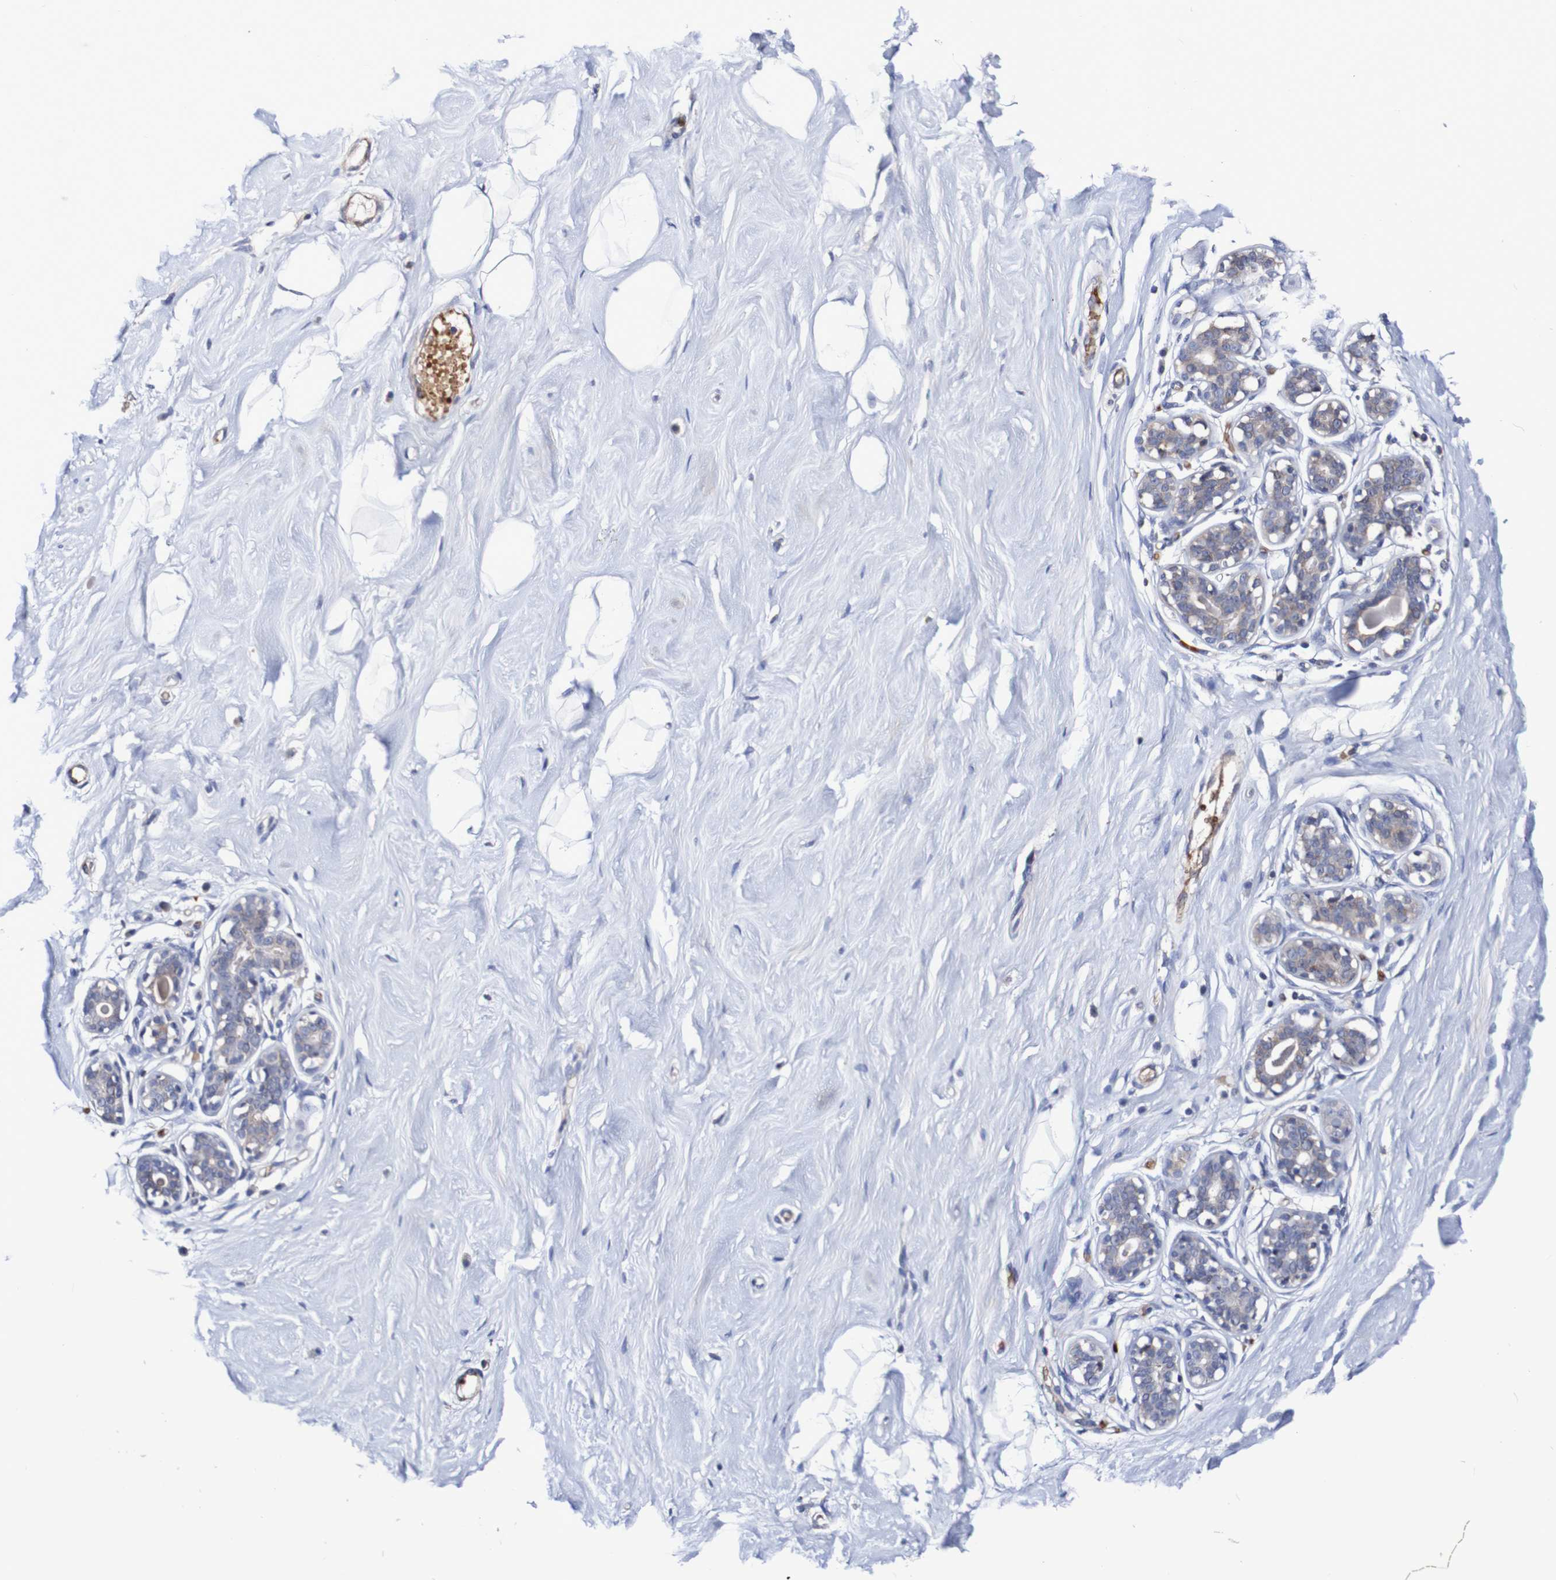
{"staining": {"intensity": "negative", "quantity": "none", "location": "none"}, "tissue": "breast", "cell_type": "Adipocytes", "image_type": "normal", "snomed": [{"axis": "morphology", "description": "Normal tissue, NOS"}, {"axis": "topography", "description": "Breast"}], "caption": "An image of human breast is negative for staining in adipocytes. The staining was performed using DAB (3,3'-diaminobenzidine) to visualize the protein expression in brown, while the nuclei were stained in blue with hematoxylin (Magnification: 20x).", "gene": "WNT4", "patient": {"sex": "female", "age": 23}}